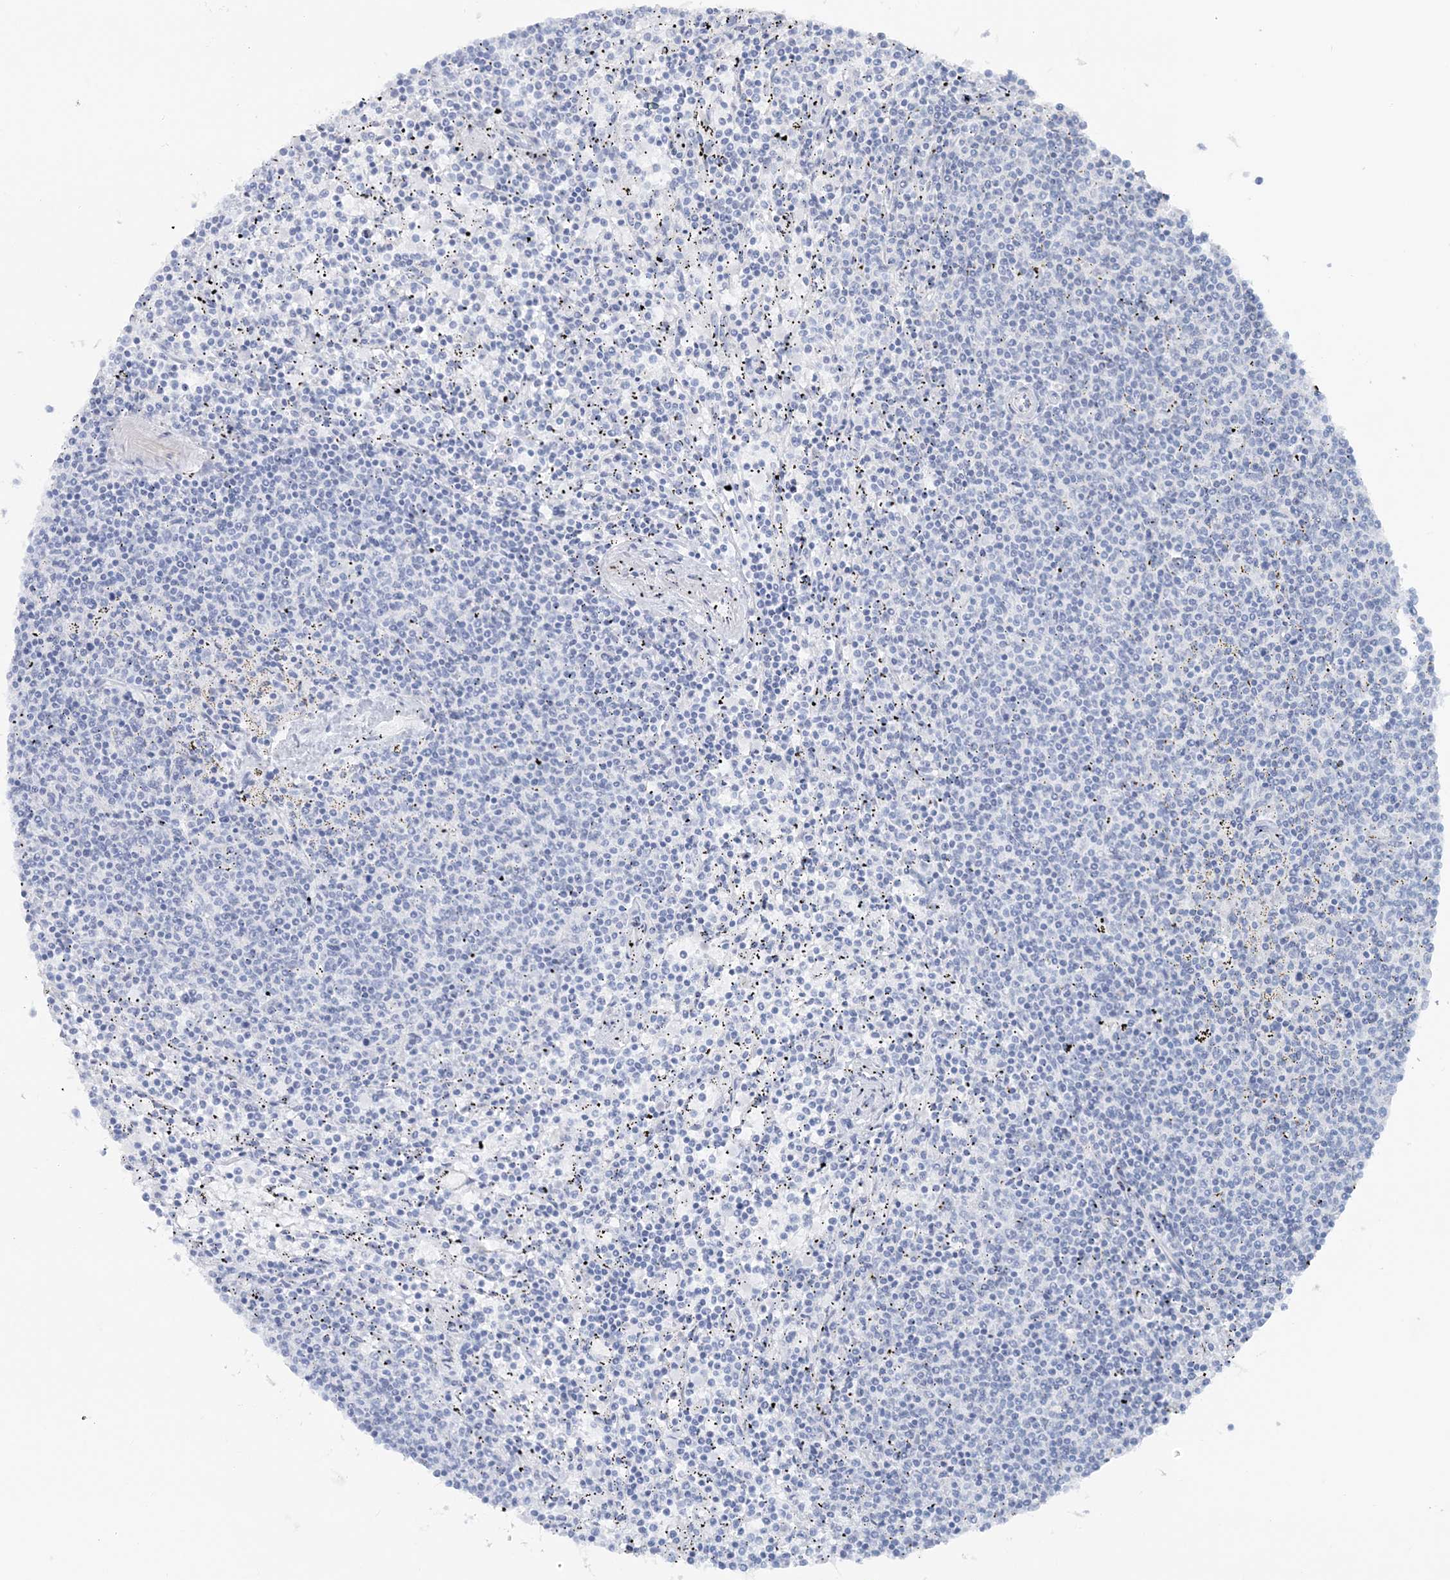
{"staining": {"intensity": "negative", "quantity": "none", "location": "none"}, "tissue": "lymphoma", "cell_type": "Tumor cells", "image_type": "cancer", "snomed": [{"axis": "morphology", "description": "Malignant lymphoma, non-Hodgkin's type, Low grade"}, {"axis": "topography", "description": "Spleen"}], "caption": "A histopathology image of human lymphoma is negative for staining in tumor cells.", "gene": "ATP11A", "patient": {"sex": "female", "age": 50}}